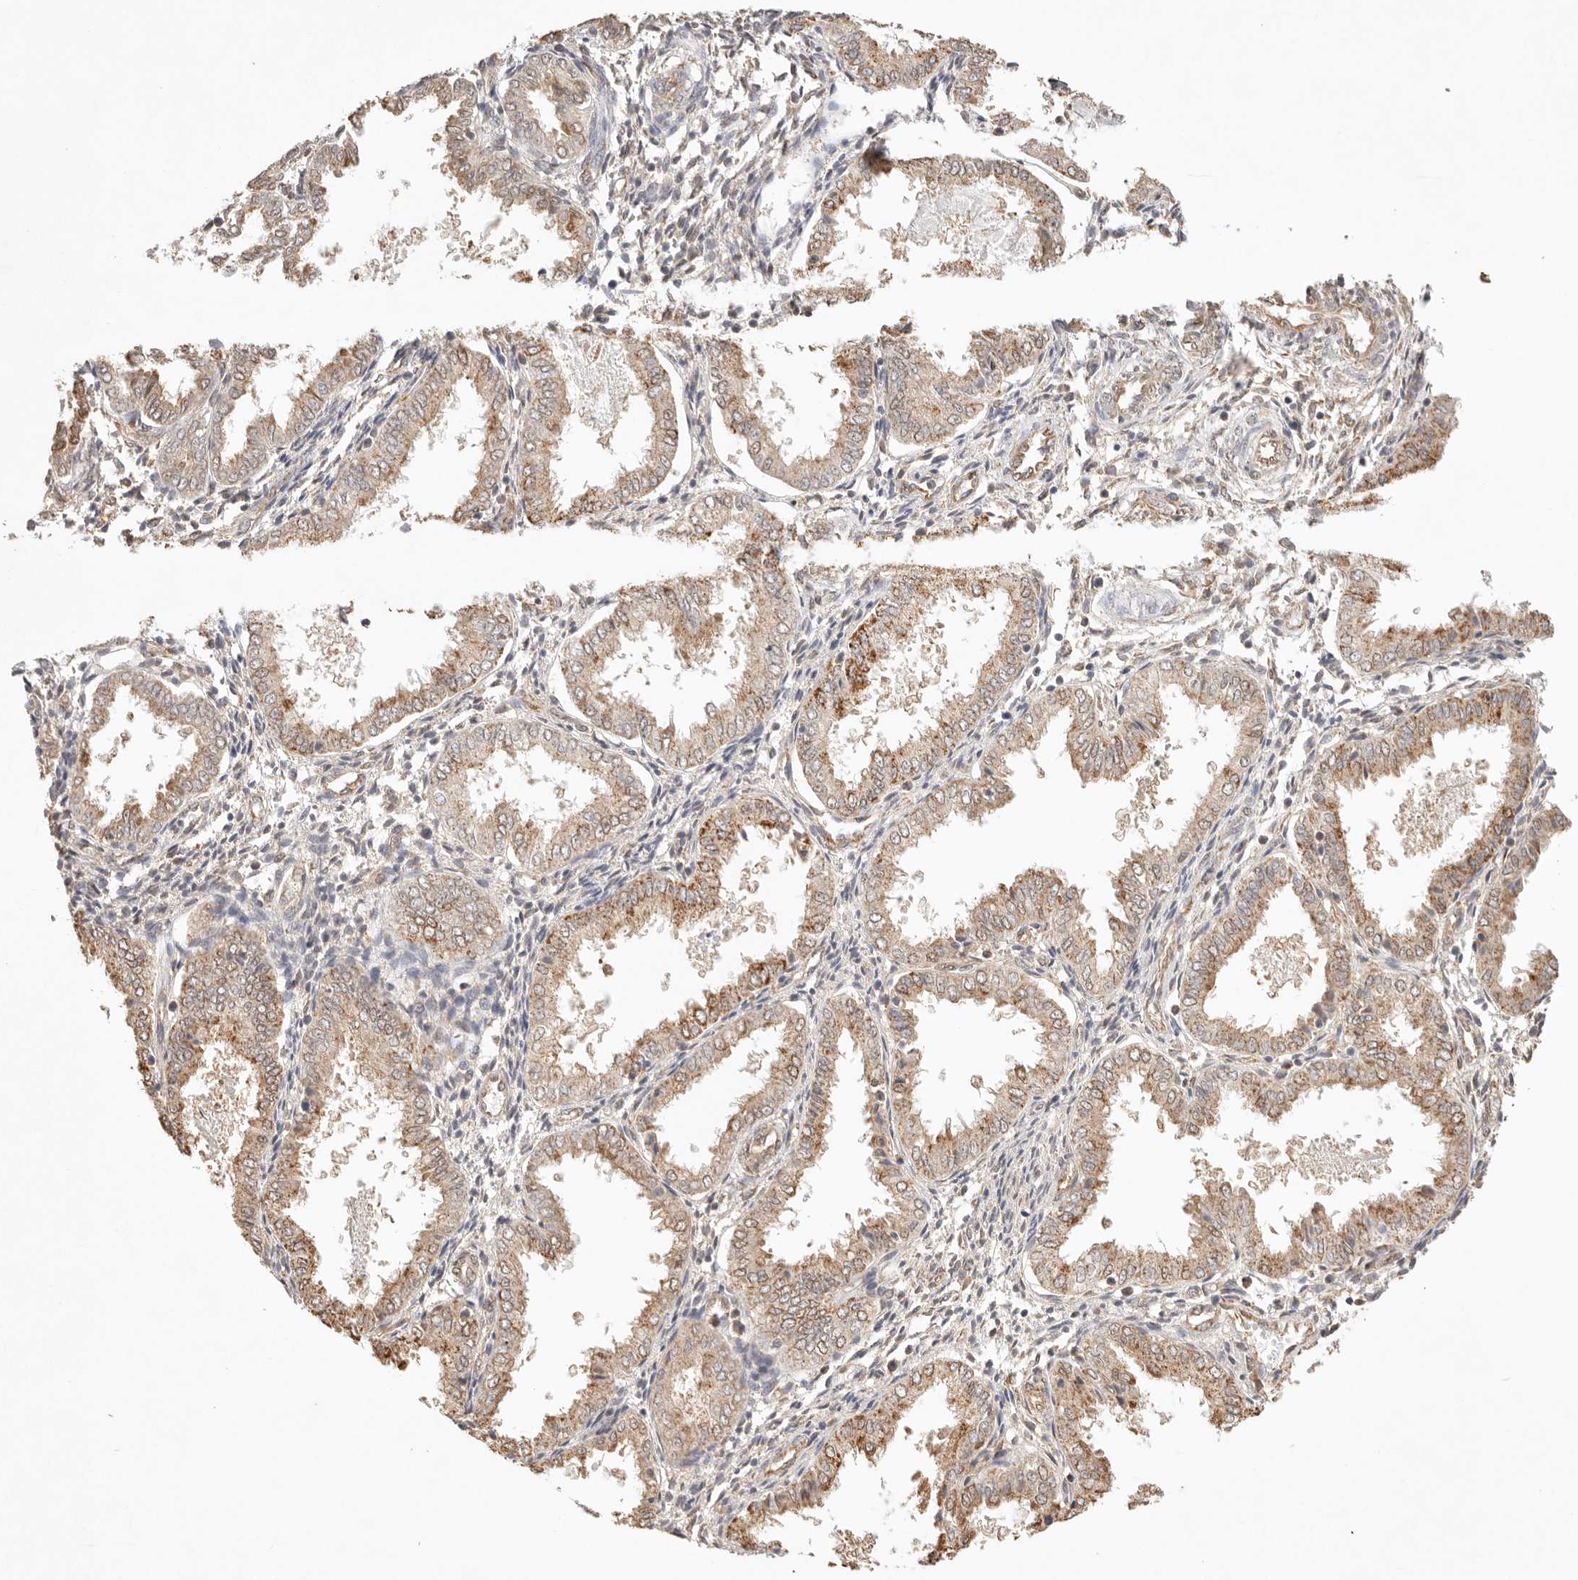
{"staining": {"intensity": "moderate", "quantity": "<25%", "location": "nuclear"}, "tissue": "endometrium", "cell_type": "Cells in endometrial stroma", "image_type": "normal", "snomed": [{"axis": "morphology", "description": "Normal tissue, NOS"}, {"axis": "topography", "description": "Endometrium"}], "caption": "Endometrium stained for a protein shows moderate nuclear positivity in cells in endometrial stroma. The protein is shown in brown color, while the nuclei are stained blue.", "gene": "IL1R2", "patient": {"sex": "female", "age": 33}}